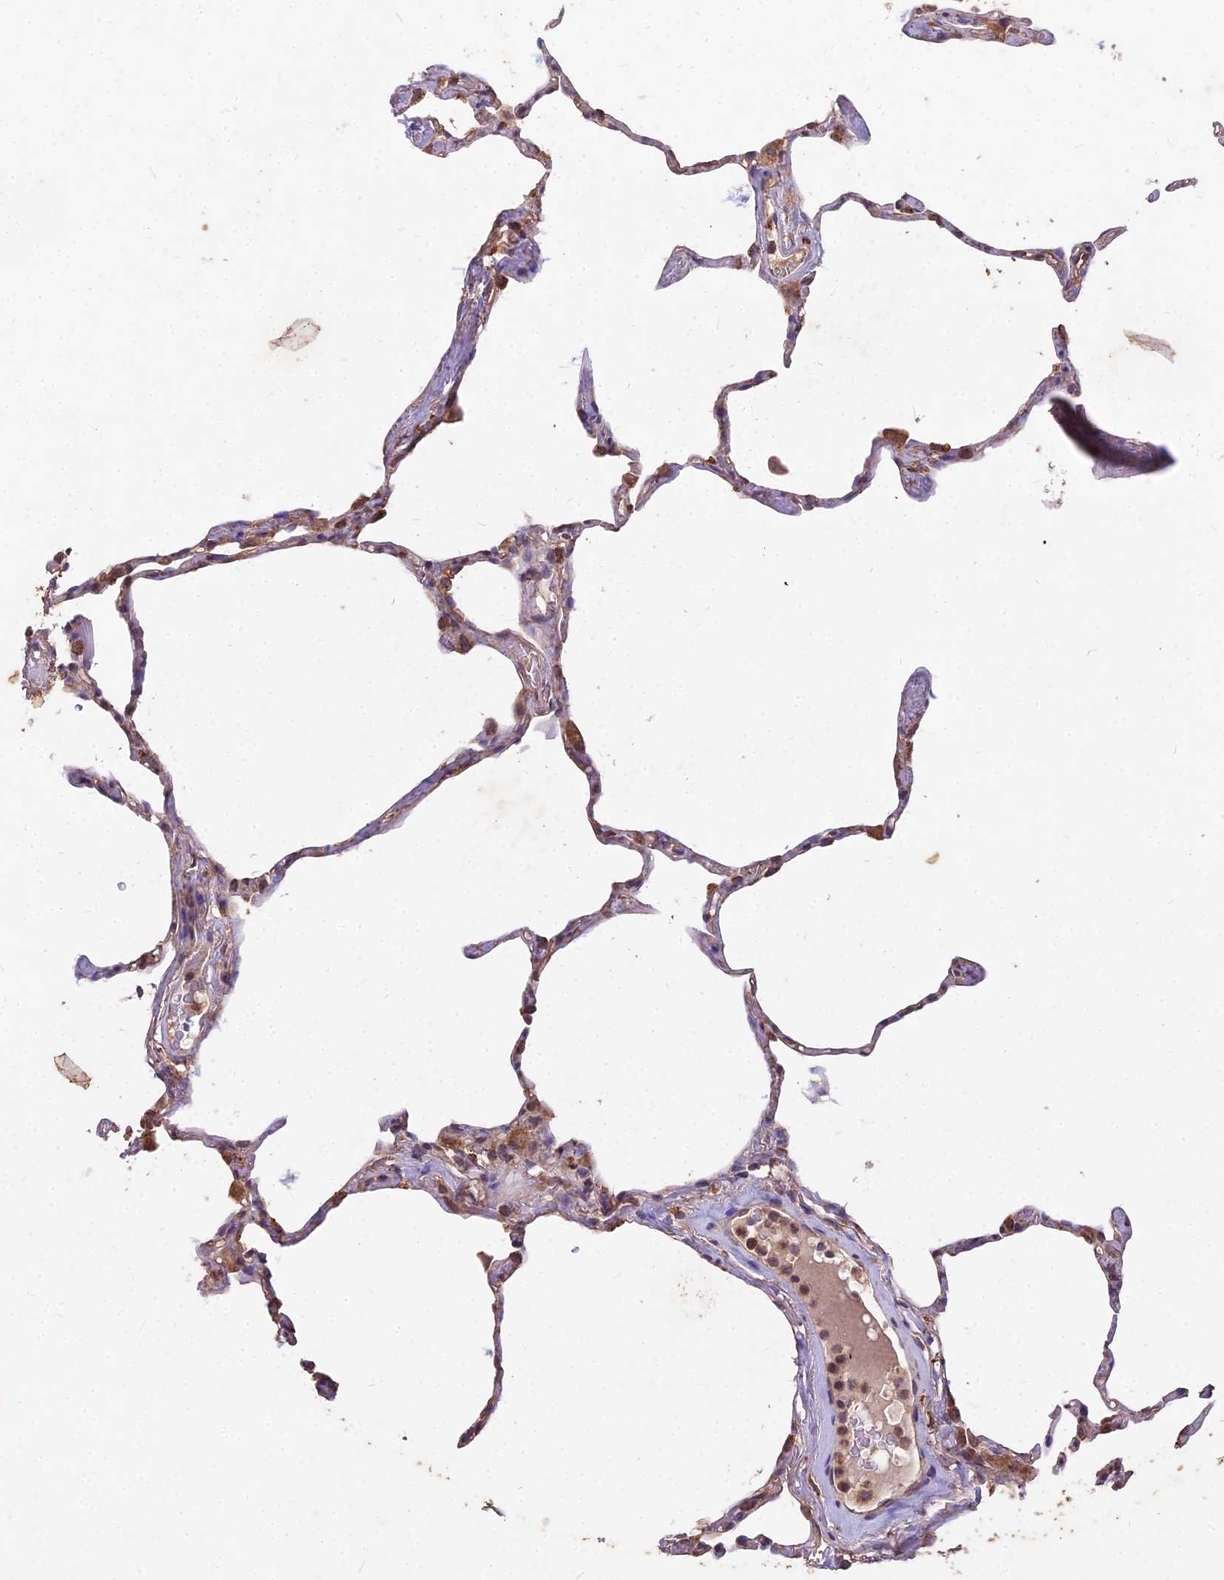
{"staining": {"intensity": "moderate", "quantity": ">75%", "location": "cytoplasmic/membranous"}, "tissue": "lung", "cell_type": "Alveolar cells", "image_type": "normal", "snomed": [{"axis": "morphology", "description": "Normal tissue, NOS"}, {"axis": "topography", "description": "Lung"}], "caption": "Immunohistochemical staining of normal human lung reveals medium levels of moderate cytoplasmic/membranous staining in approximately >75% of alveolar cells. (DAB (3,3'-diaminobenzidine) = brown stain, brightfield microscopy at high magnification).", "gene": "CEMIP2", "patient": {"sex": "male", "age": 65}}